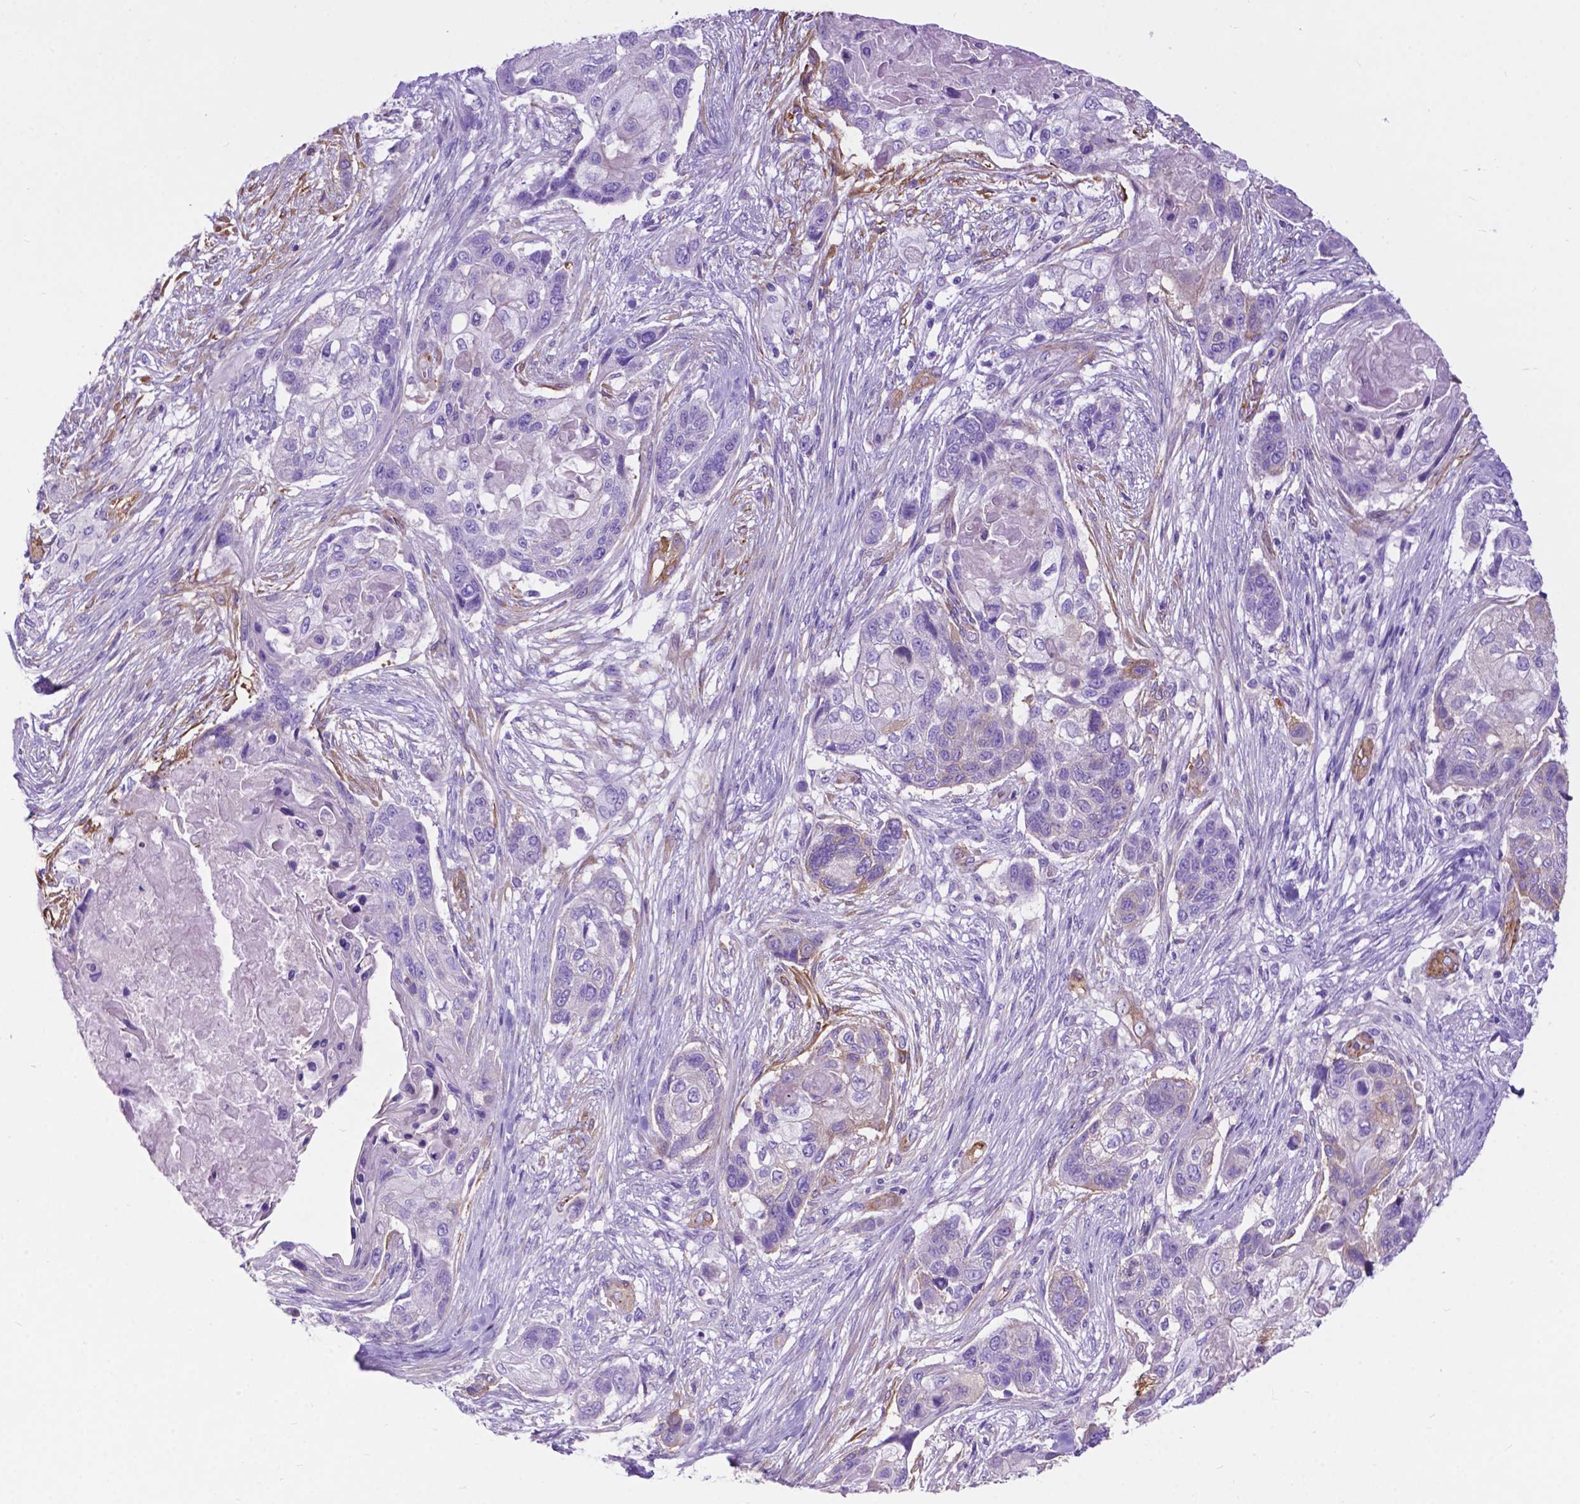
{"staining": {"intensity": "negative", "quantity": "none", "location": "none"}, "tissue": "lung cancer", "cell_type": "Tumor cells", "image_type": "cancer", "snomed": [{"axis": "morphology", "description": "Squamous cell carcinoma, NOS"}, {"axis": "topography", "description": "Lung"}], "caption": "Immunohistochemistry (IHC) histopathology image of human squamous cell carcinoma (lung) stained for a protein (brown), which shows no positivity in tumor cells.", "gene": "PCDHA12", "patient": {"sex": "male", "age": 69}}